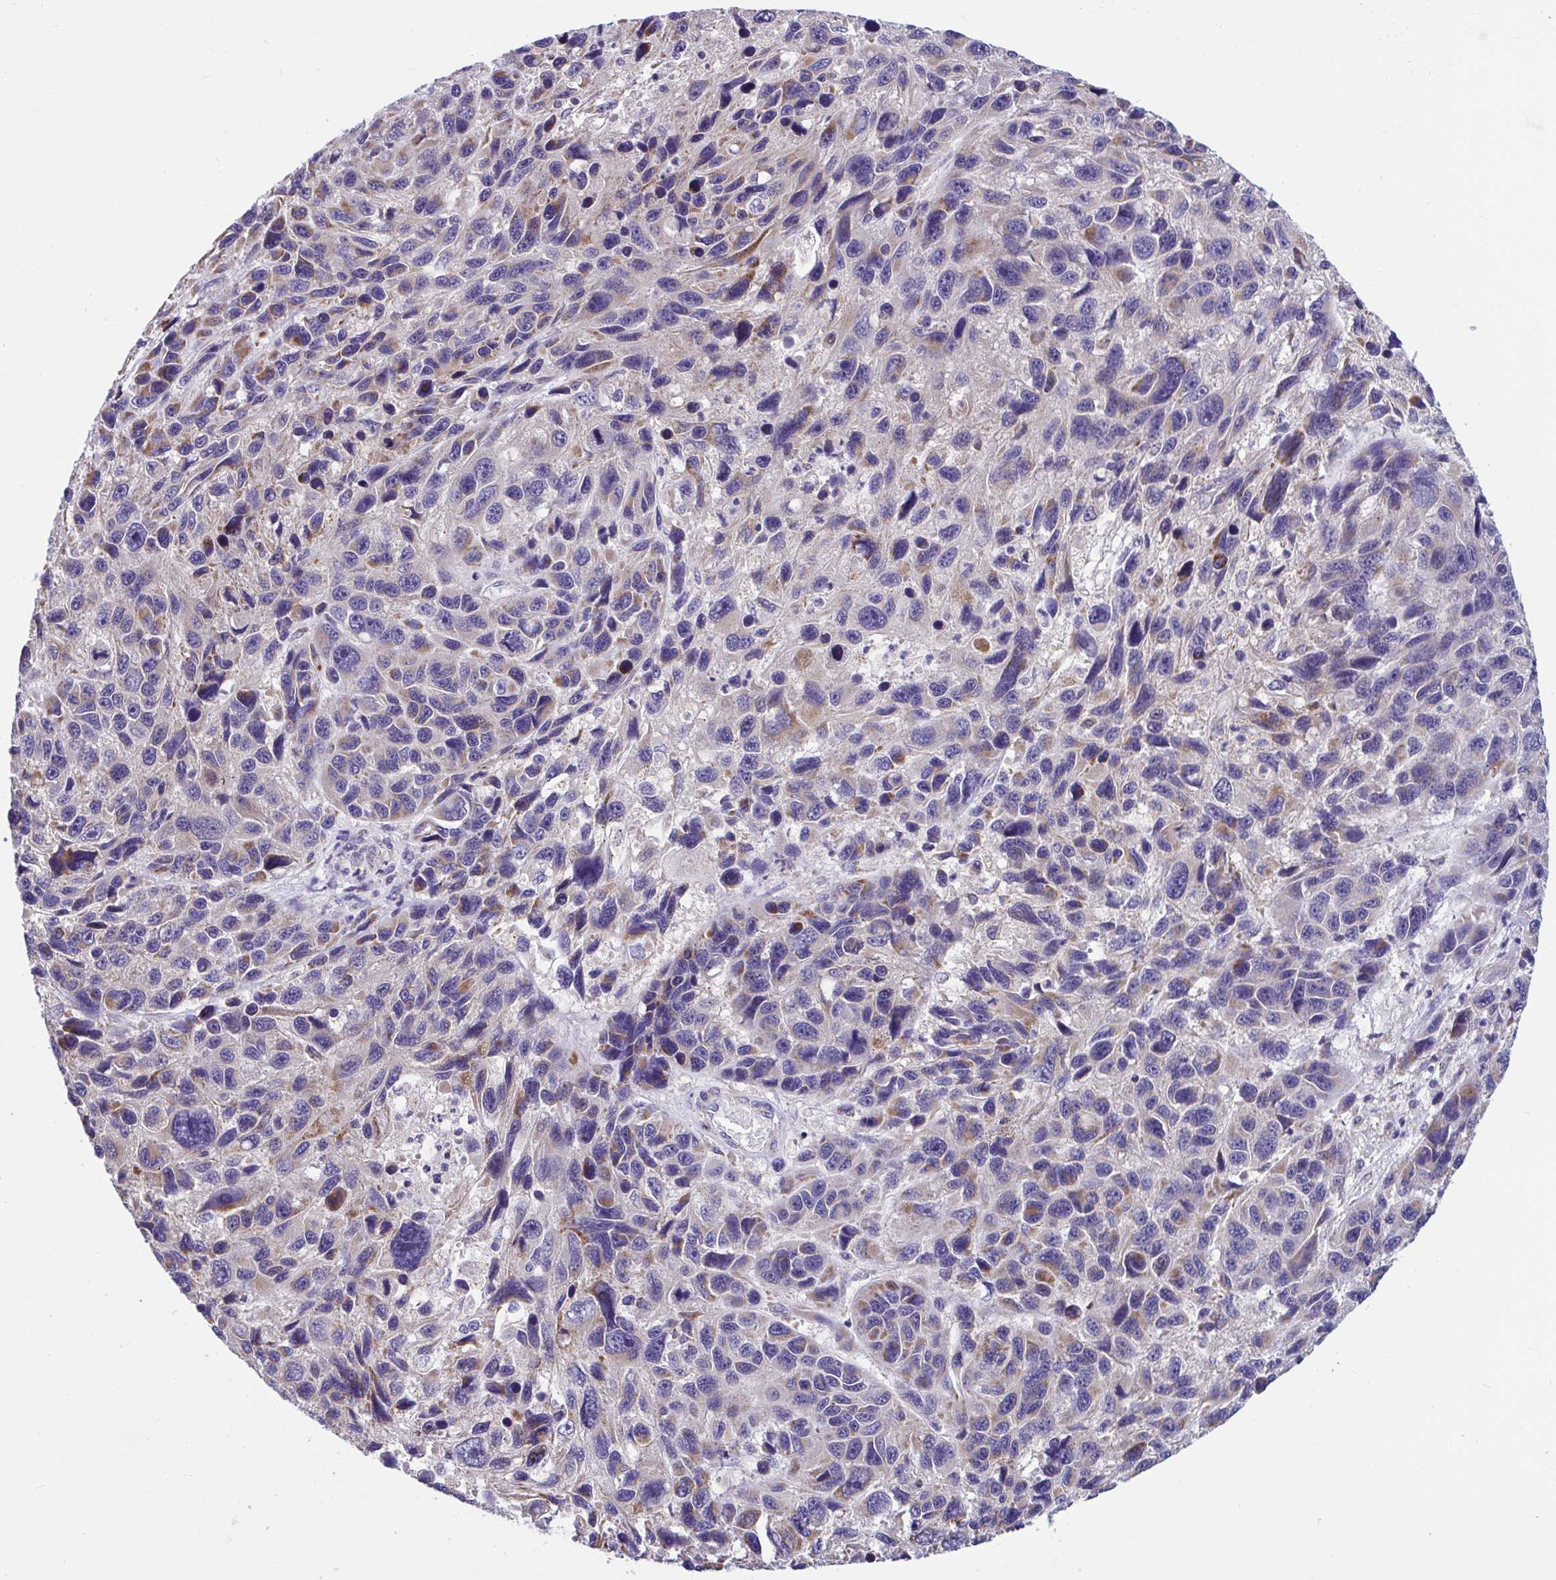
{"staining": {"intensity": "moderate", "quantity": "25%-75%", "location": "cytoplasmic/membranous"}, "tissue": "melanoma", "cell_type": "Tumor cells", "image_type": "cancer", "snomed": [{"axis": "morphology", "description": "Malignant melanoma, NOS"}, {"axis": "topography", "description": "Skin"}], "caption": "Protein expression analysis of human malignant melanoma reveals moderate cytoplasmic/membranous positivity in about 25%-75% of tumor cells.", "gene": "OR13A1", "patient": {"sex": "male", "age": 53}}